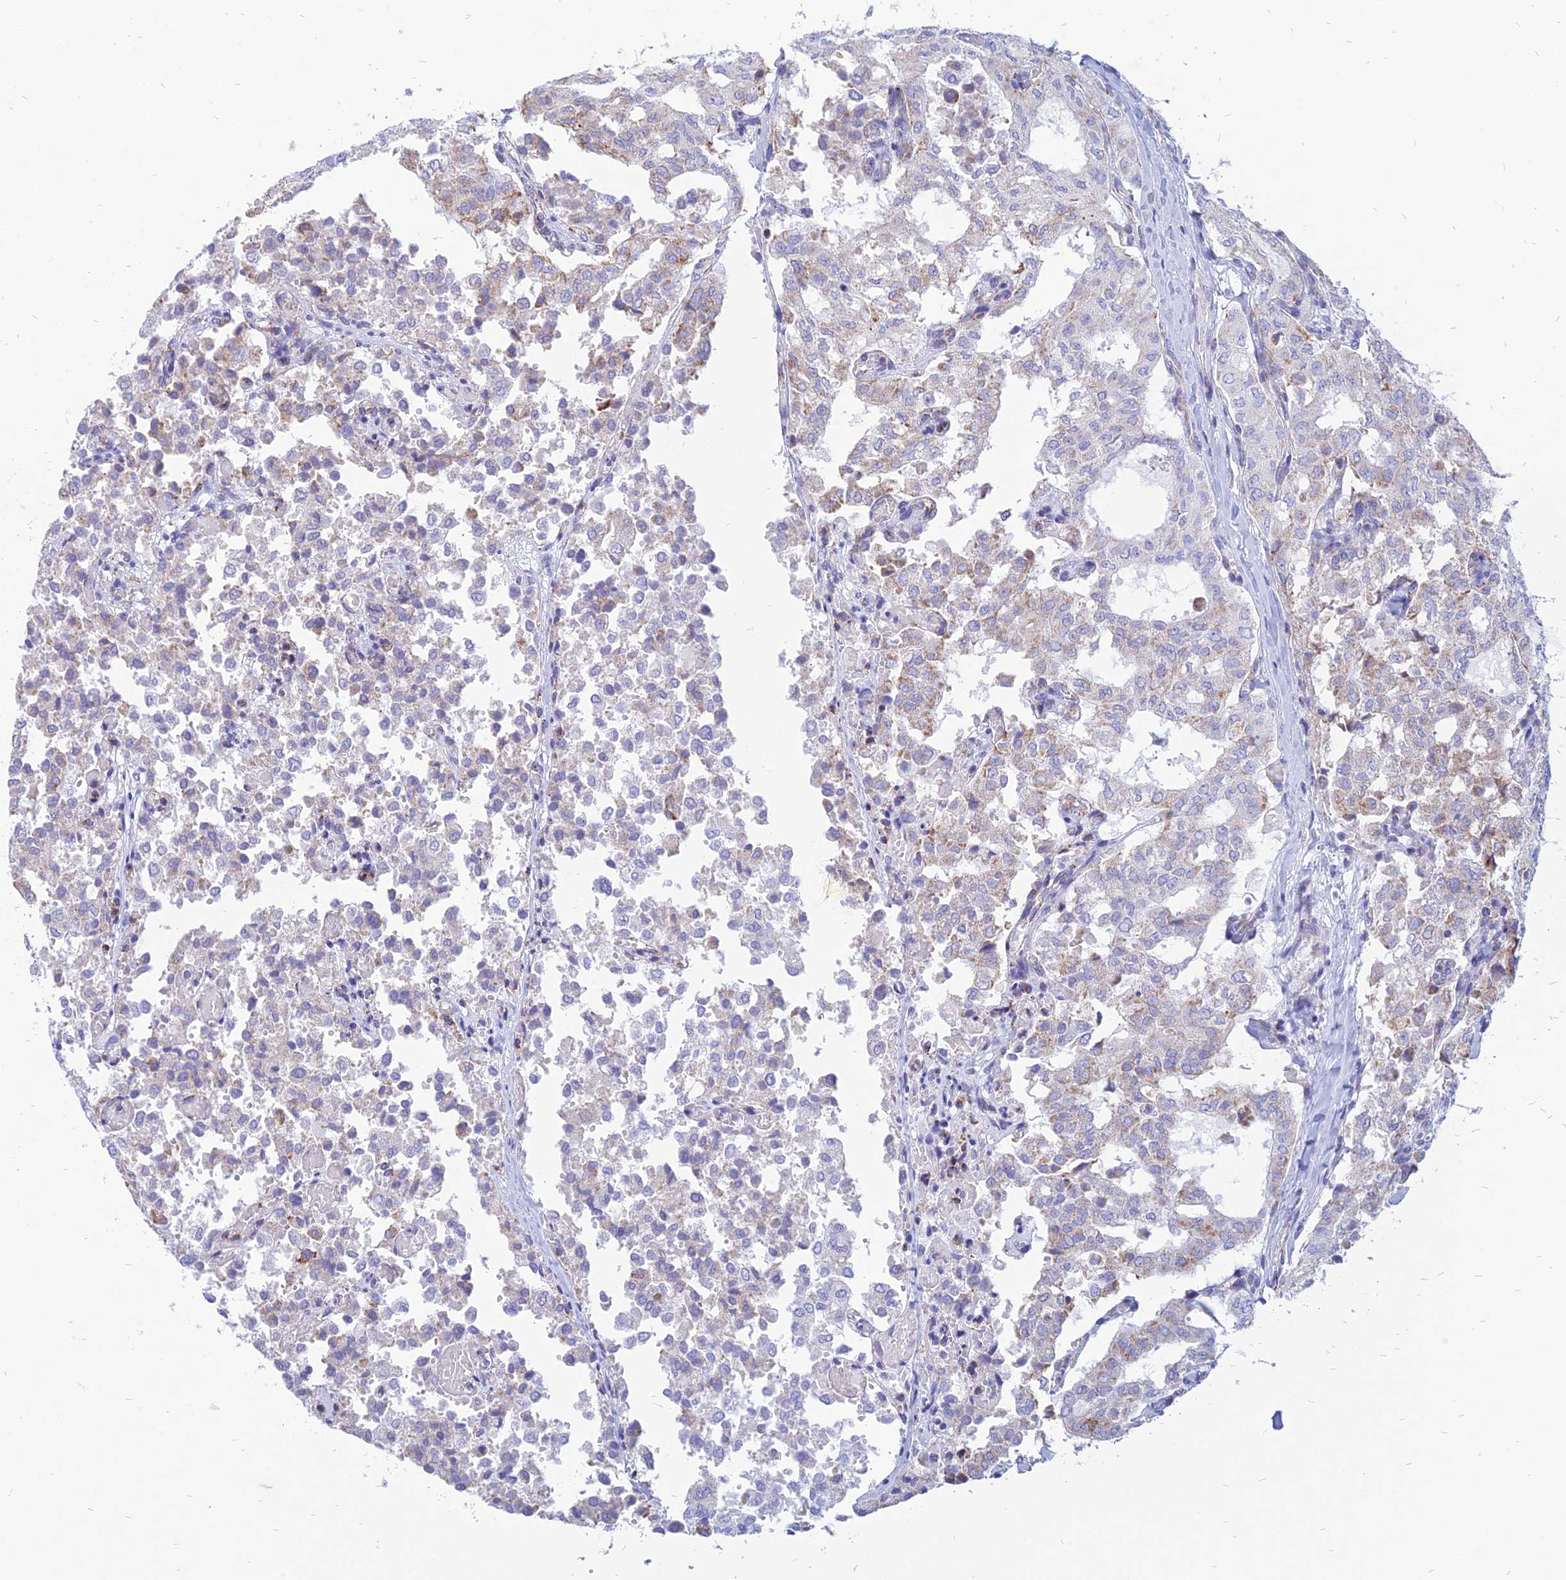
{"staining": {"intensity": "weak", "quantity": "<25%", "location": "cytoplasmic/membranous"}, "tissue": "thyroid cancer", "cell_type": "Tumor cells", "image_type": "cancer", "snomed": [{"axis": "morphology", "description": "Follicular adenoma carcinoma, NOS"}, {"axis": "topography", "description": "Thyroid gland"}], "caption": "DAB immunohistochemical staining of follicular adenoma carcinoma (thyroid) shows no significant positivity in tumor cells.", "gene": "PACC1", "patient": {"sex": "male", "age": 75}}